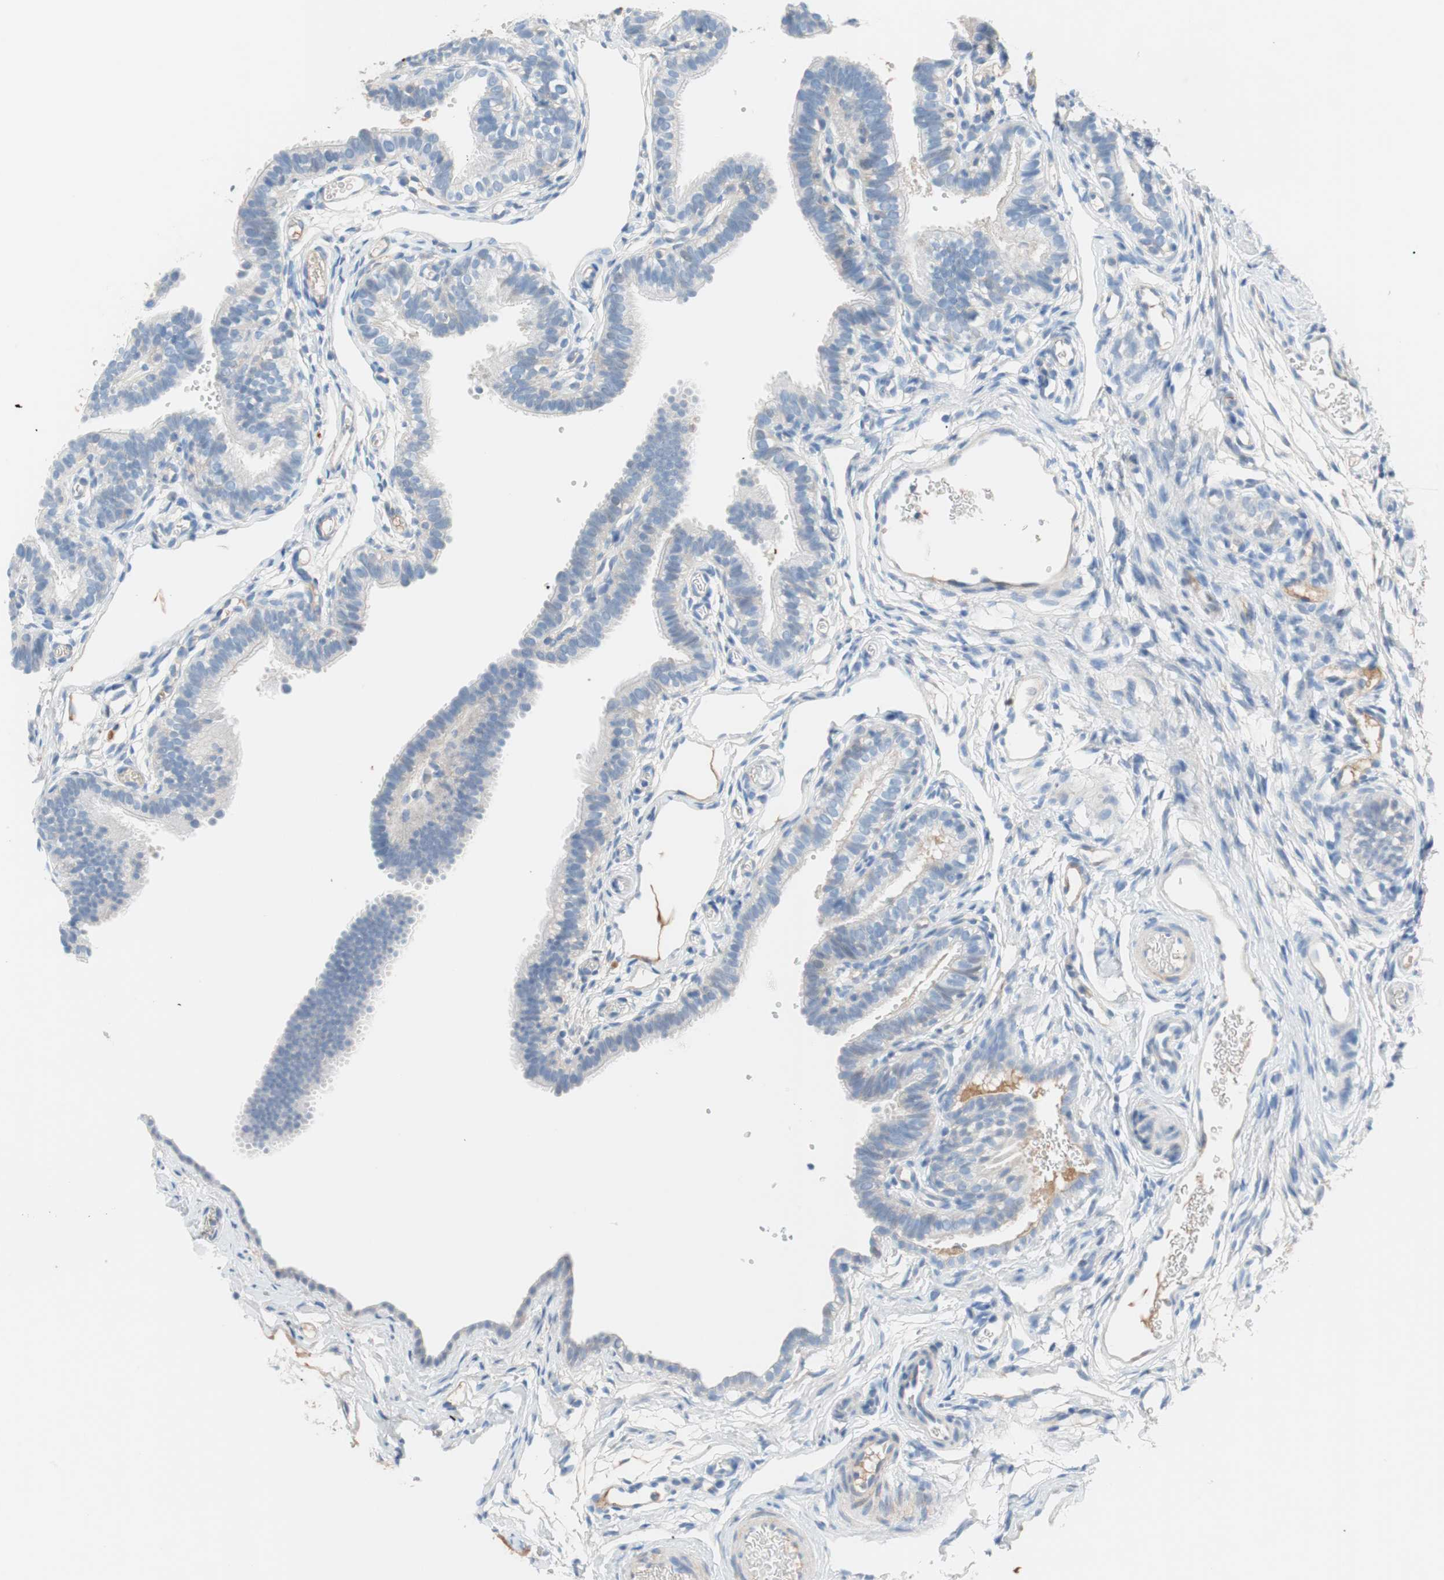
{"staining": {"intensity": "negative", "quantity": "none", "location": "none"}, "tissue": "fallopian tube", "cell_type": "Glandular cells", "image_type": "normal", "snomed": [{"axis": "morphology", "description": "Normal tissue, NOS"}, {"axis": "topography", "description": "Fallopian tube"}, {"axis": "topography", "description": "Placenta"}], "caption": "DAB immunohistochemical staining of unremarkable fallopian tube demonstrates no significant positivity in glandular cells. (Brightfield microscopy of DAB (3,3'-diaminobenzidine) immunohistochemistry (IHC) at high magnification).", "gene": "RBP4", "patient": {"sex": "female", "age": 34}}